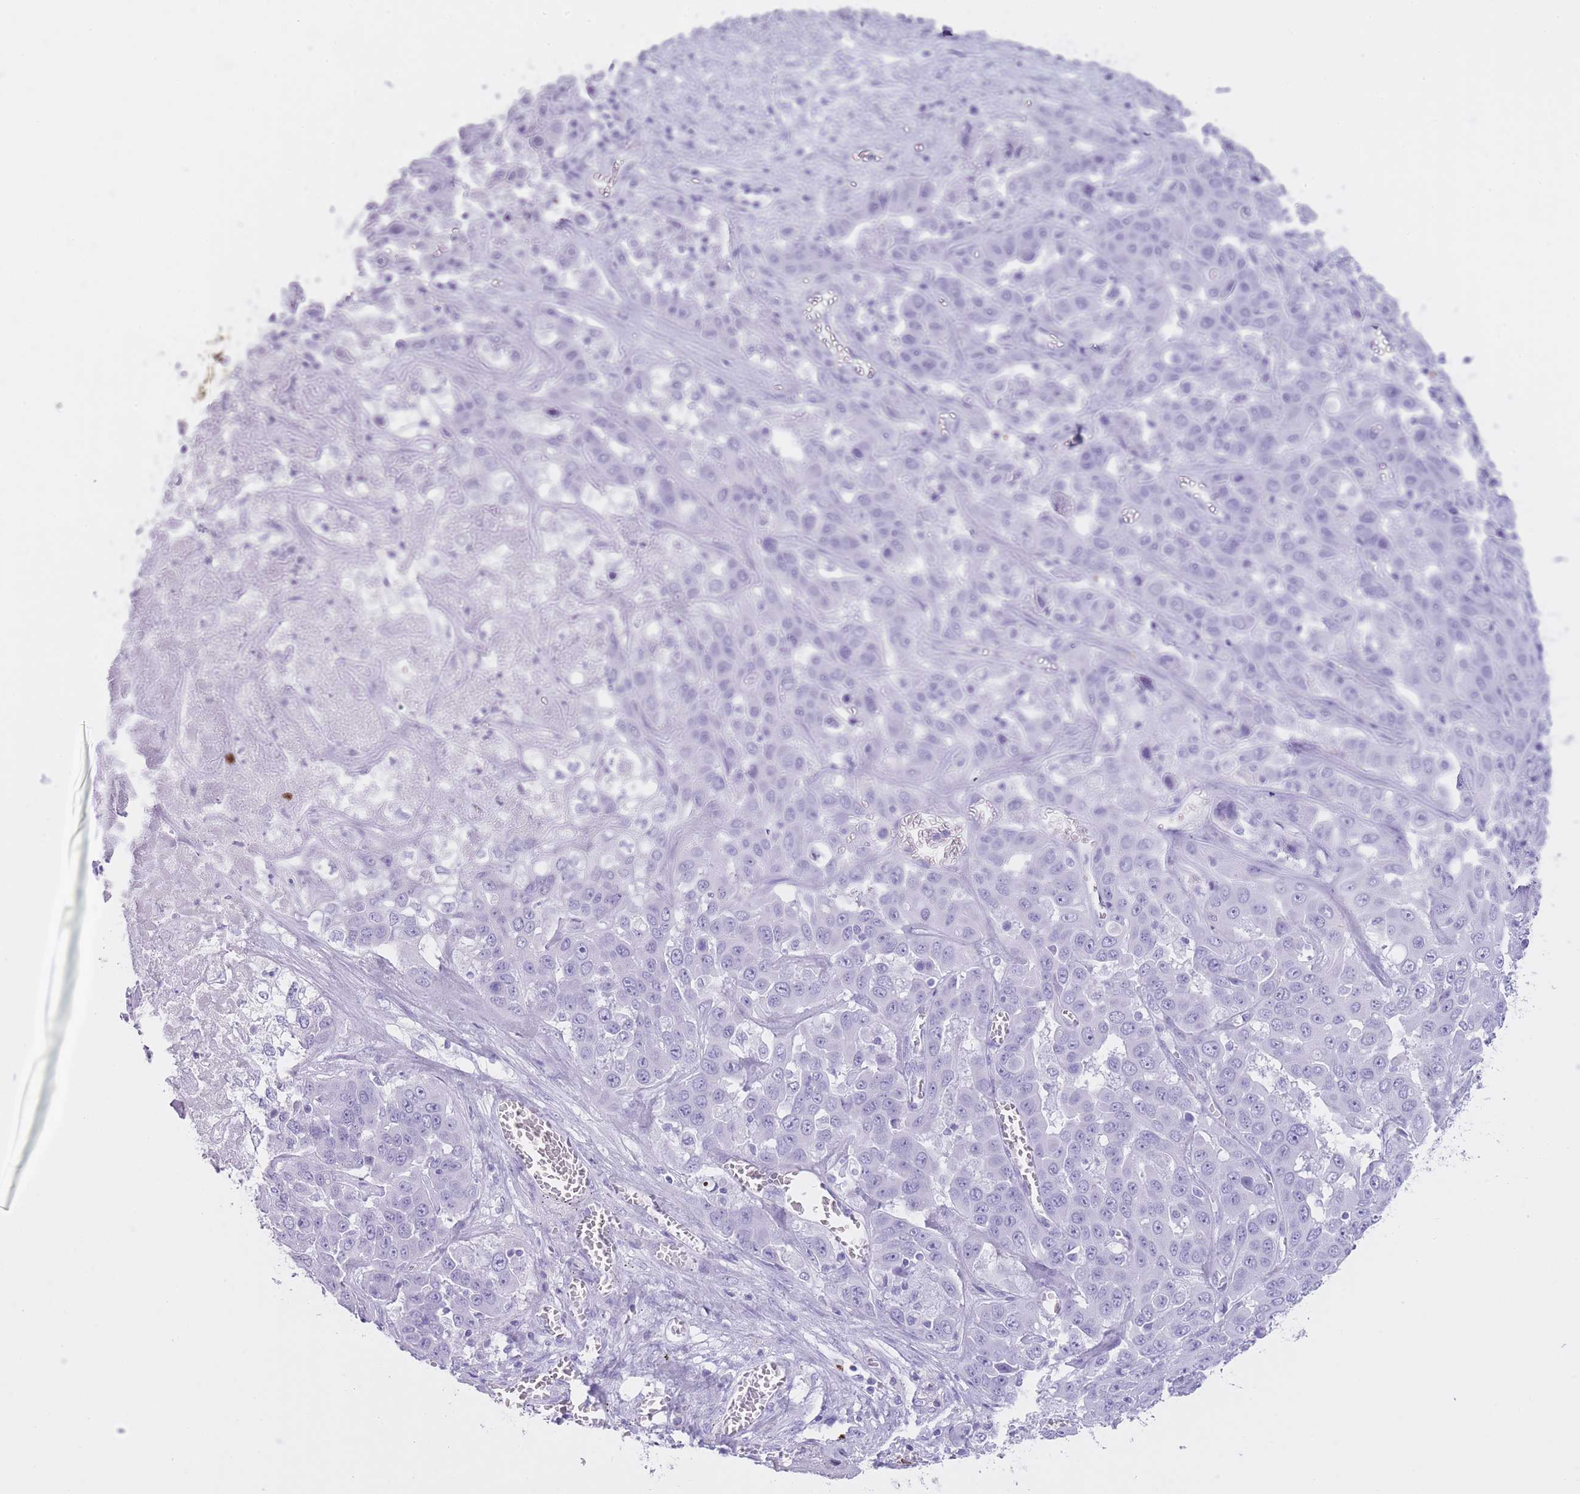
{"staining": {"intensity": "negative", "quantity": "none", "location": "none"}, "tissue": "liver cancer", "cell_type": "Tumor cells", "image_type": "cancer", "snomed": [{"axis": "morphology", "description": "Cholangiocarcinoma"}, {"axis": "topography", "description": "Liver"}], "caption": "This micrograph is of liver cholangiocarcinoma stained with IHC to label a protein in brown with the nuclei are counter-stained blue. There is no positivity in tumor cells. The staining was performed using DAB (3,3'-diaminobenzidine) to visualize the protein expression in brown, while the nuclei were stained in blue with hematoxylin (Magnification: 20x).", "gene": "OR4F21", "patient": {"sex": "female", "age": 52}}